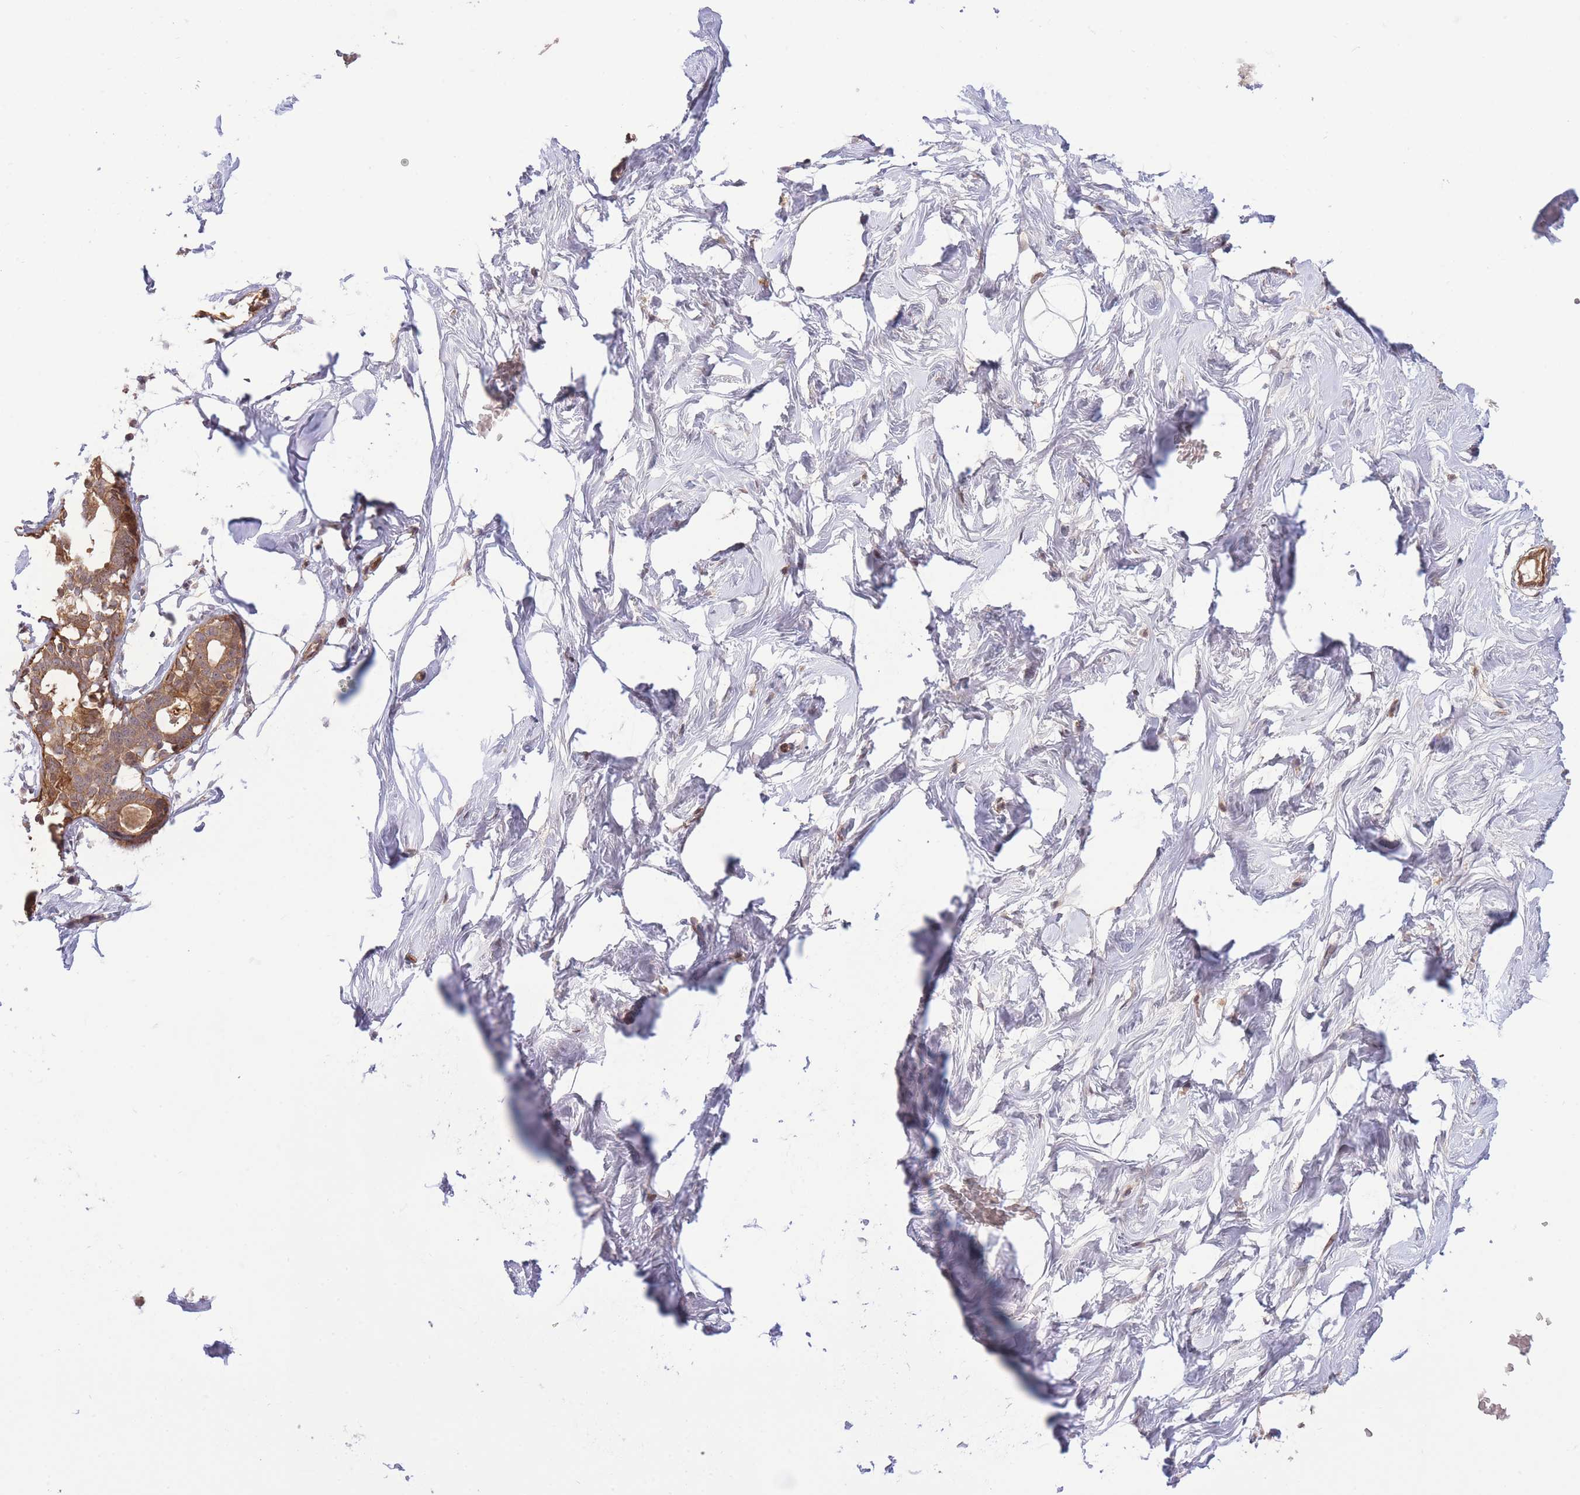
{"staining": {"intensity": "moderate", "quantity": ">75%", "location": "cytoplasmic/membranous"}, "tissue": "breast", "cell_type": "Adipocytes", "image_type": "normal", "snomed": [{"axis": "morphology", "description": "Normal tissue, NOS"}, {"axis": "morphology", "description": "Adenoma, NOS"}, {"axis": "topography", "description": "Breast"}], "caption": "Breast stained for a protein (brown) displays moderate cytoplasmic/membranous positive positivity in about >75% of adipocytes.", "gene": "ZNF304", "patient": {"sex": "female", "age": 23}}